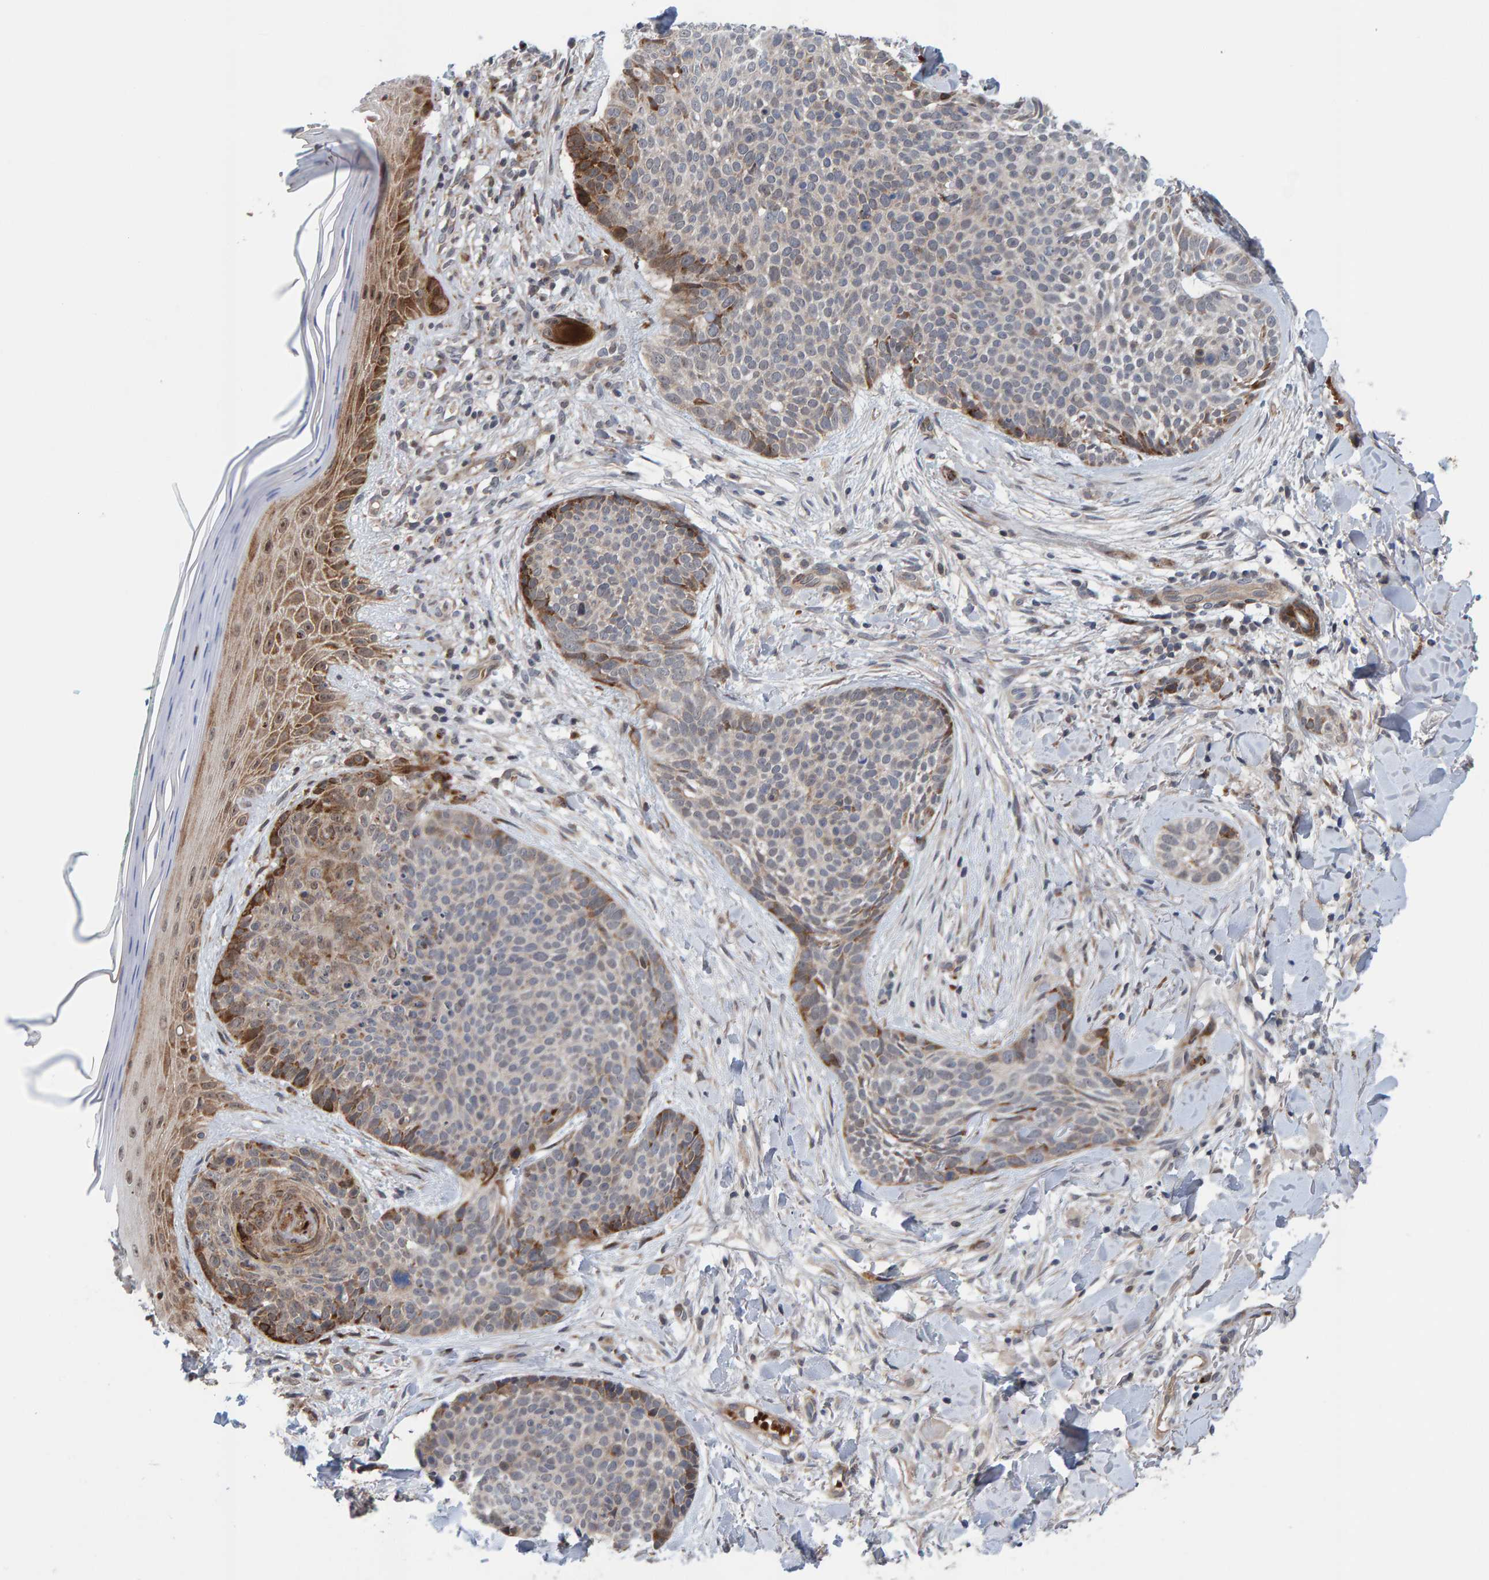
{"staining": {"intensity": "moderate", "quantity": "<25%", "location": "cytoplasmic/membranous"}, "tissue": "skin cancer", "cell_type": "Tumor cells", "image_type": "cancer", "snomed": [{"axis": "morphology", "description": "Normal tissue, NOS"}, {"axis": "morphology", "description": "Basal cell carcinoma"}, {"axis": "topography", "description": "Skin"}], "caption": "Immunohistochemistry of skin cancer demonstrates low levels of moderate cytoplasmic/membranous positivity in about <25% of tumor cells.", "gene": "MFSD6L", "patient": {"sex": "male", "age": 67}}